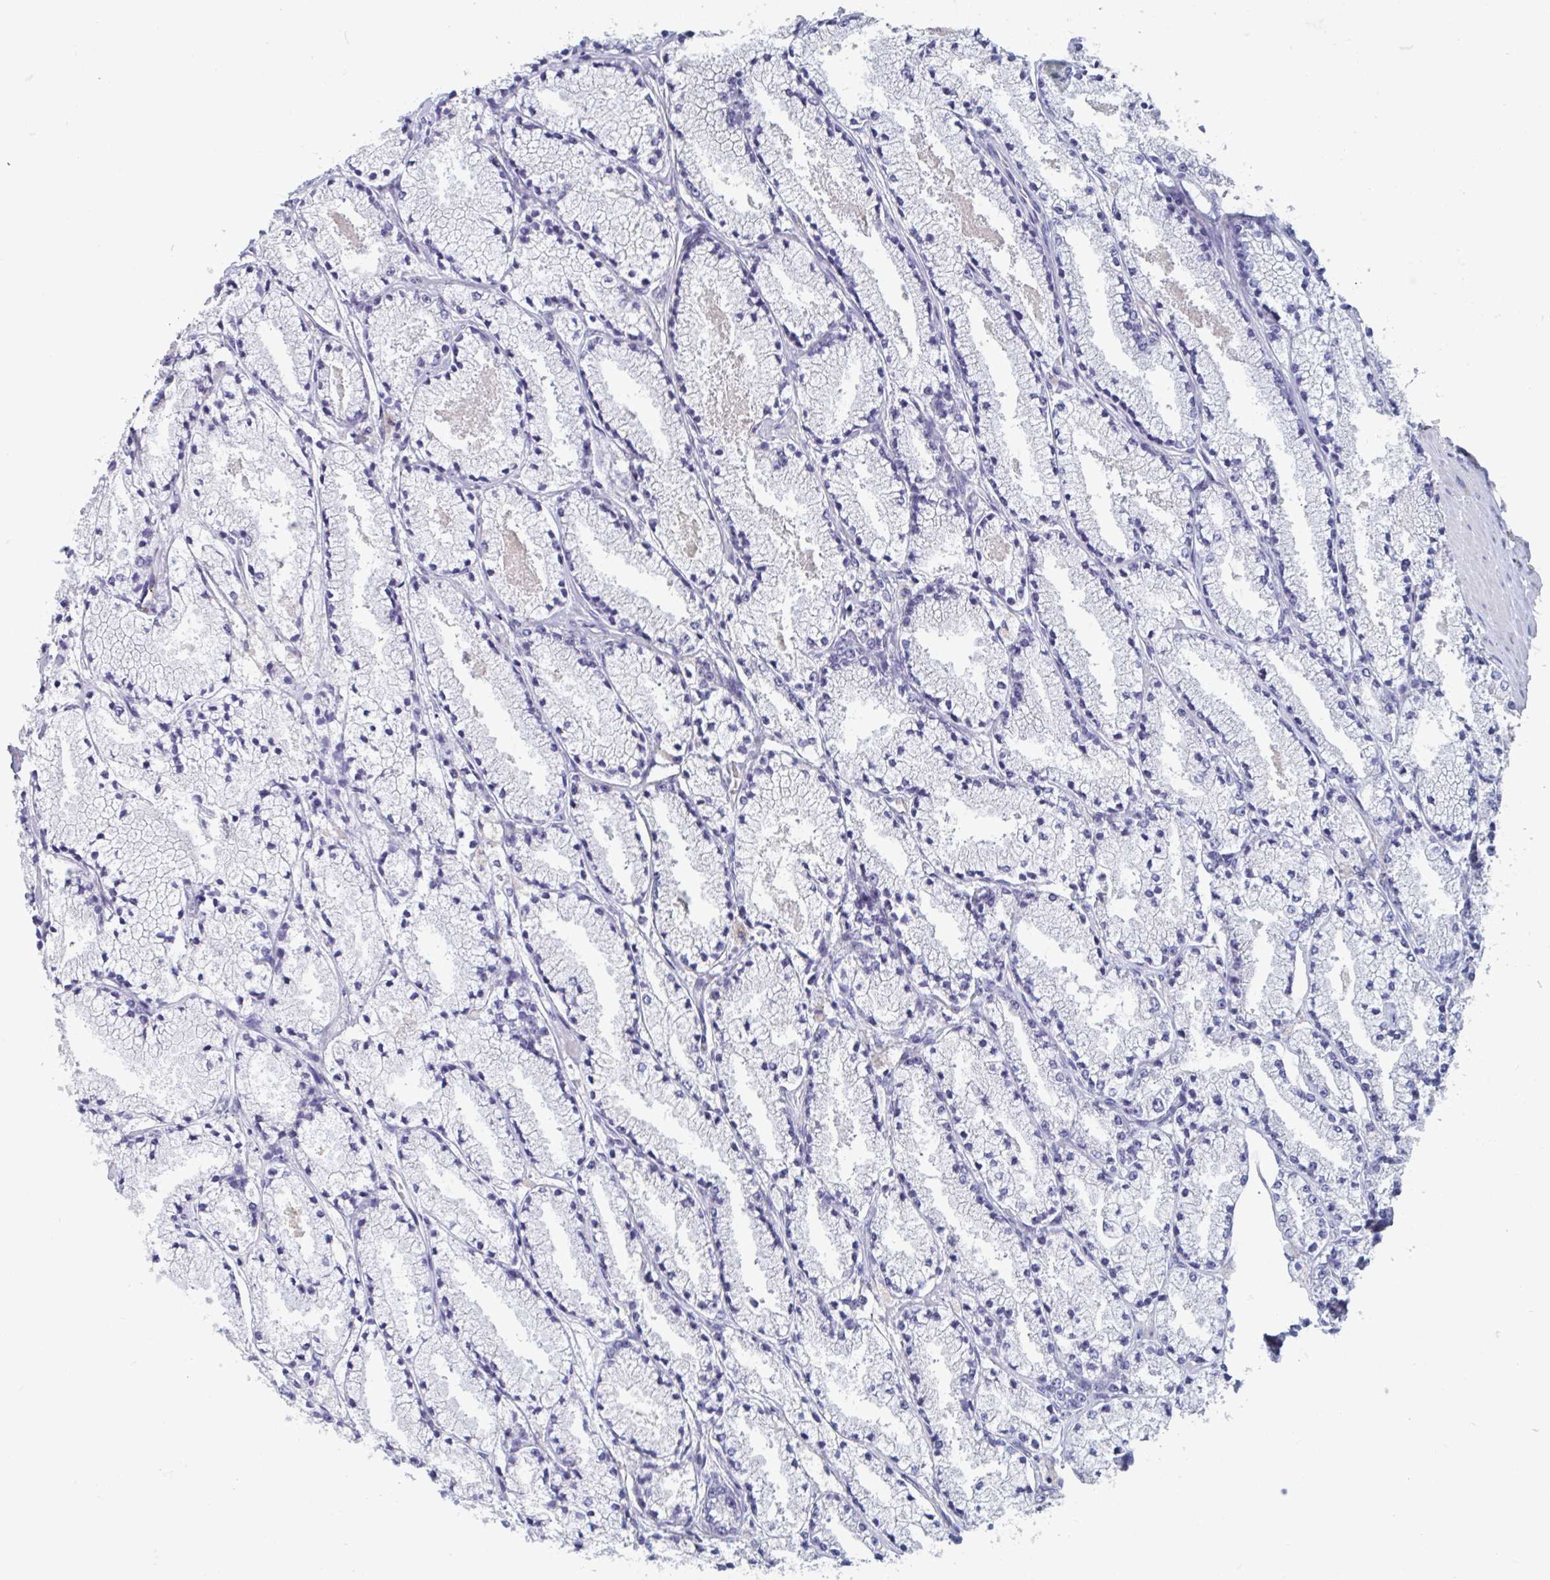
{"staining": {"intensity": "negative", "quantity": "none", "location": "none"}, "tissue": "prostate cancer", "cell_type": "Tumor cells", "image_type": "cancer", "snomed": [{"axis": "morphology", "description": "Adenocarcinoma, High grade"}, {"axis": "topography", "description": "Prostate"}], "caption": "IHC photomicrograph of neoplastic tissue: human prostate cancer (high-grade adenocarcinoma) stained with DAB demonstrates no significant protein expression in tumor cells.", "gene": "ABHD16A", "patient": {"sex": "male", "age": 63}}